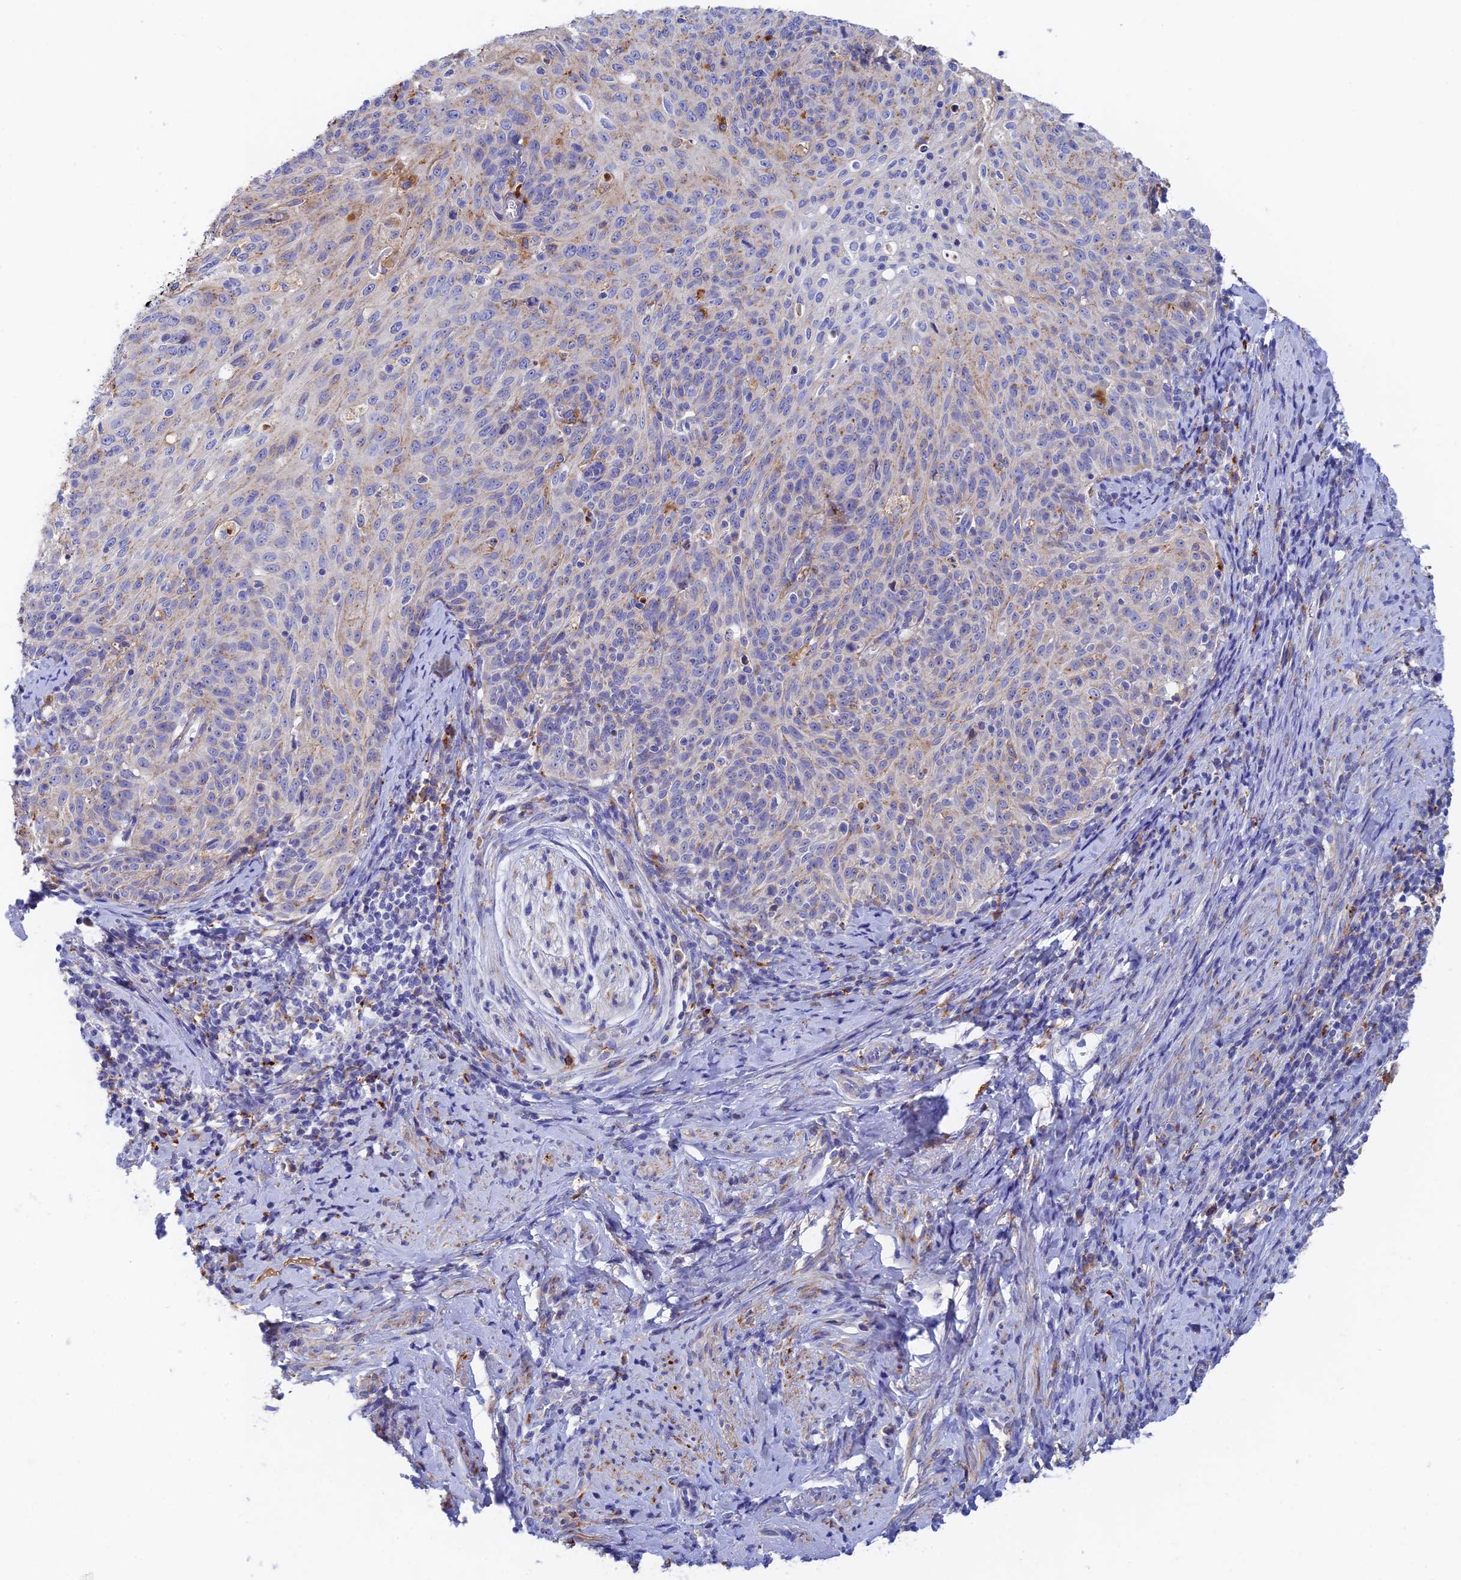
{"staining": {"intensity": "weak", "quantity": "<25%", "location": "cytoplasmic/membranous"}, "tissue": "cervical cancer", "cell_type": "Tumor cells", "image_type": "cancer", "snomed": [{"axis": "morphology", "description": "Squamous cell carcinoma, NOS"}, {"axis": "topography", "description": "Cervix"}], "caption": "The photomicrograph shows no significant expression in tumor cells of cervical squamous cell carcinoma.", "gene": "RPGRIP1L", "patient": {"sex": "female", "age": 70}}